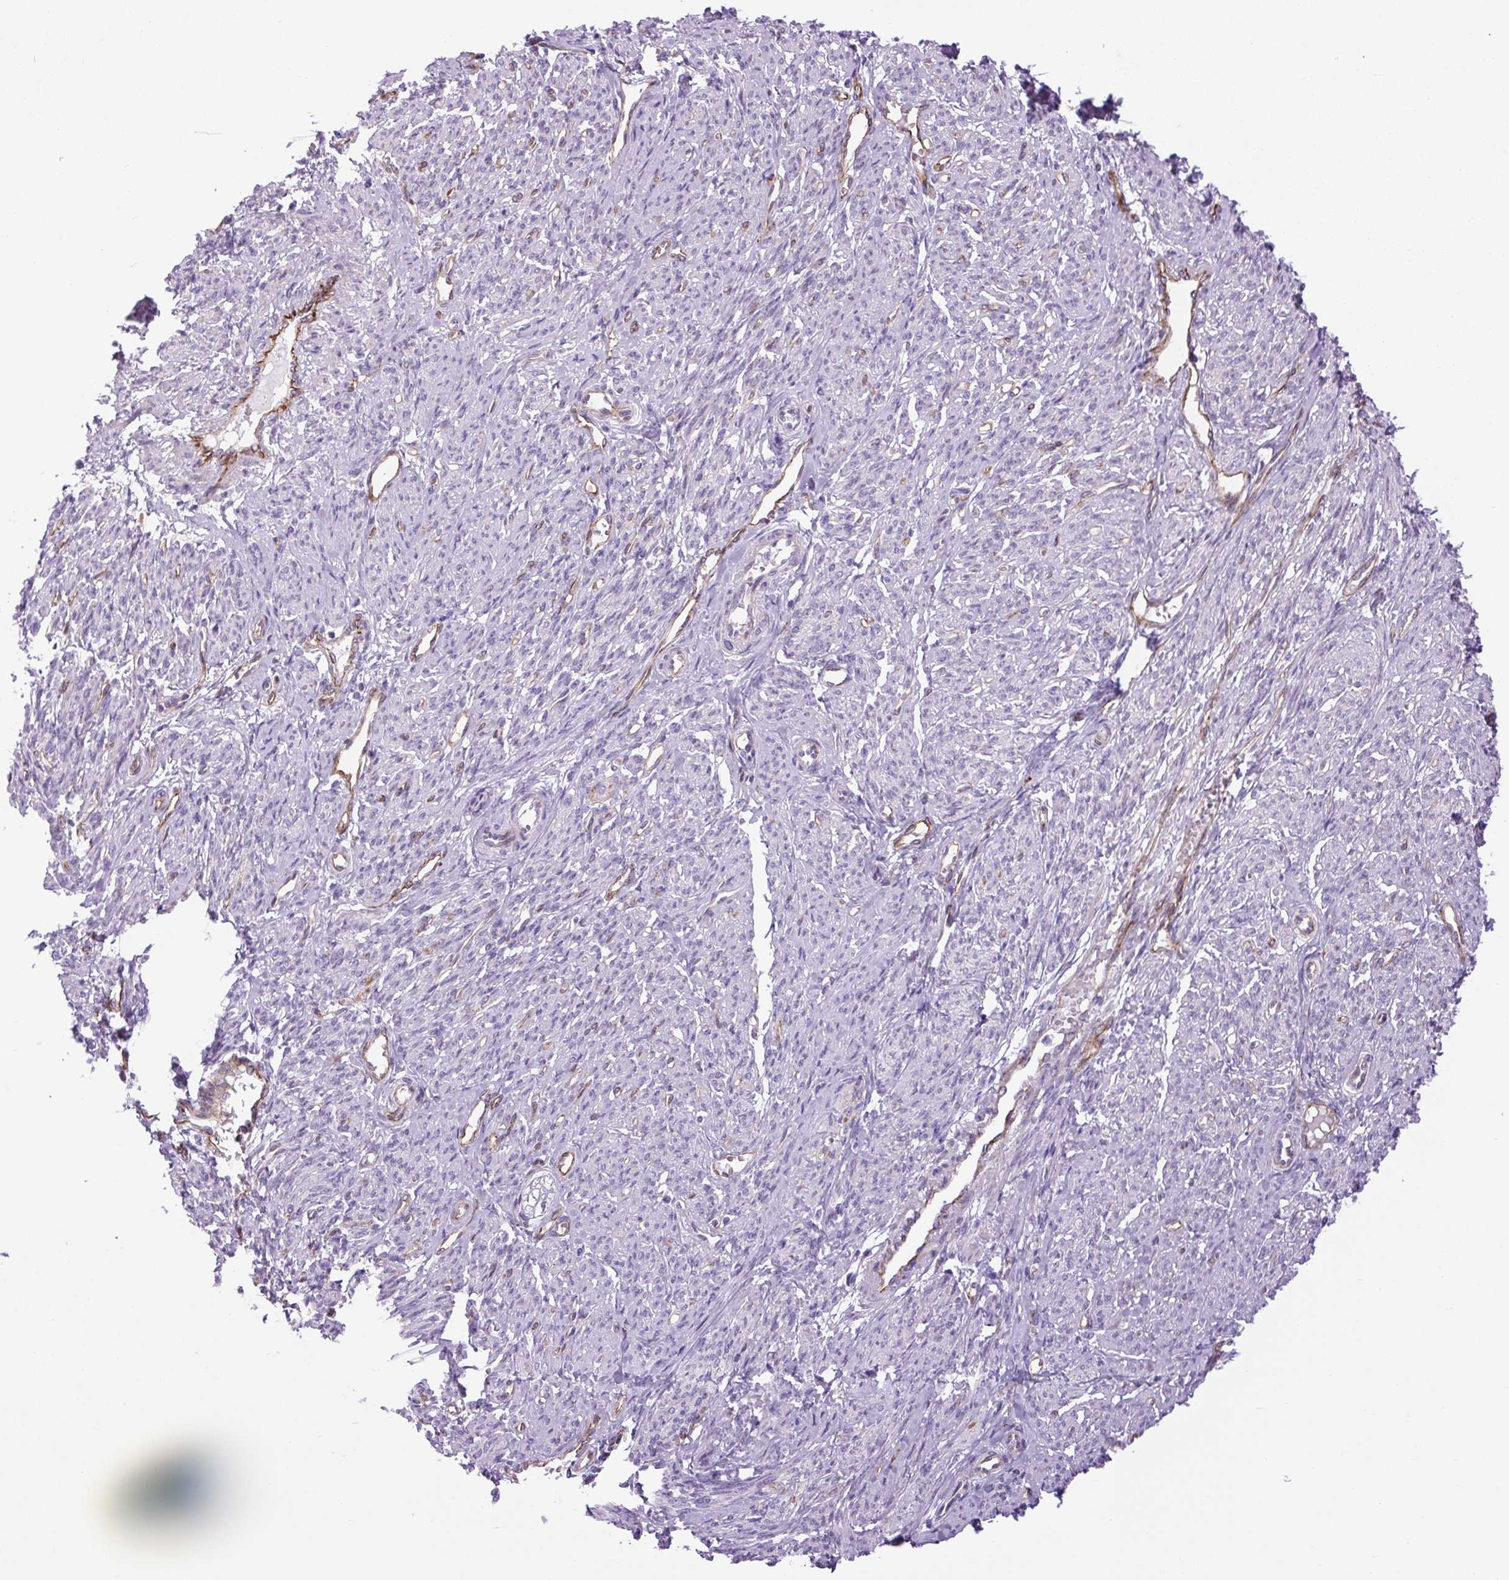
{"staining": {"intensity": "negative", "quantity": "none", "location": "none"}, "tissue": "smooth muscle", "cell_type": "Smooth muscle cells", "image_type": "normal", "snomed": [{"axis": "morphology", "description": "Normal tissue, NOS"}, {"axis": "topography", "description": "Smooth muscle"}], "caption": "This image is of benign smooth muscle stained with IHC to label a protein in brown with the nuclei are counter-stained blue. There is no positivity in smooth muscle cells.", "gene": "RNASE10", "patient": {"sex": "female", "age": 65}}